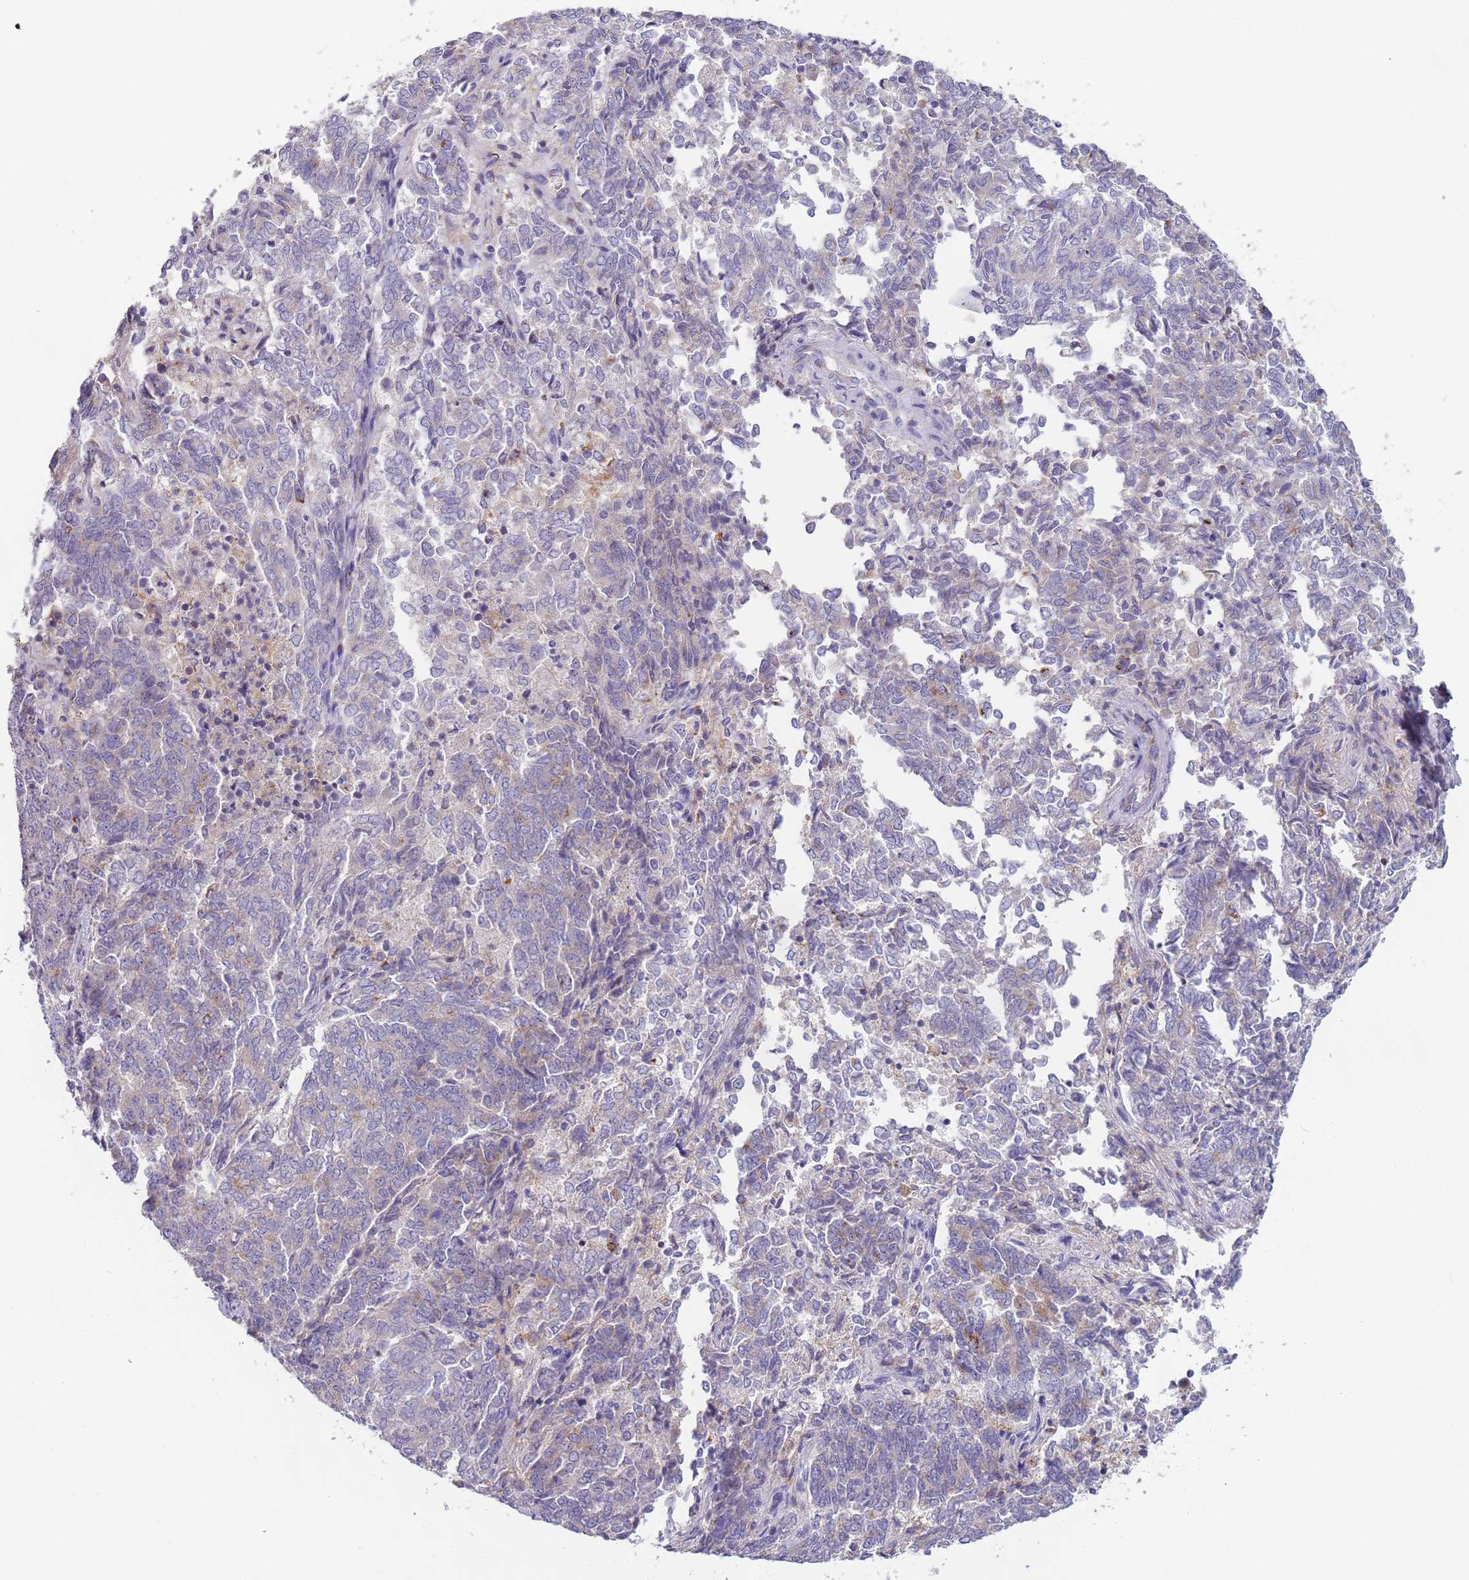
{"staining": {"intensity": "negative", "quantity": "none", "location": "none"}, "tissue": "endometrial cancer", "cell_type": "Tumor cells", "image_type": "cancer", "snomed": [{"axis": "morphology", "description": "Adenocarcinoma, NOS"}, {"axis": "topography", "description": "Endometrium"}], "caption": "DAB immunohistochemical staining of human endometrial adenocarcinoma shows no significant positivity in tumor cells.", "gene": "AKTIP", "patient": {"sex": "female", "age": 80}}